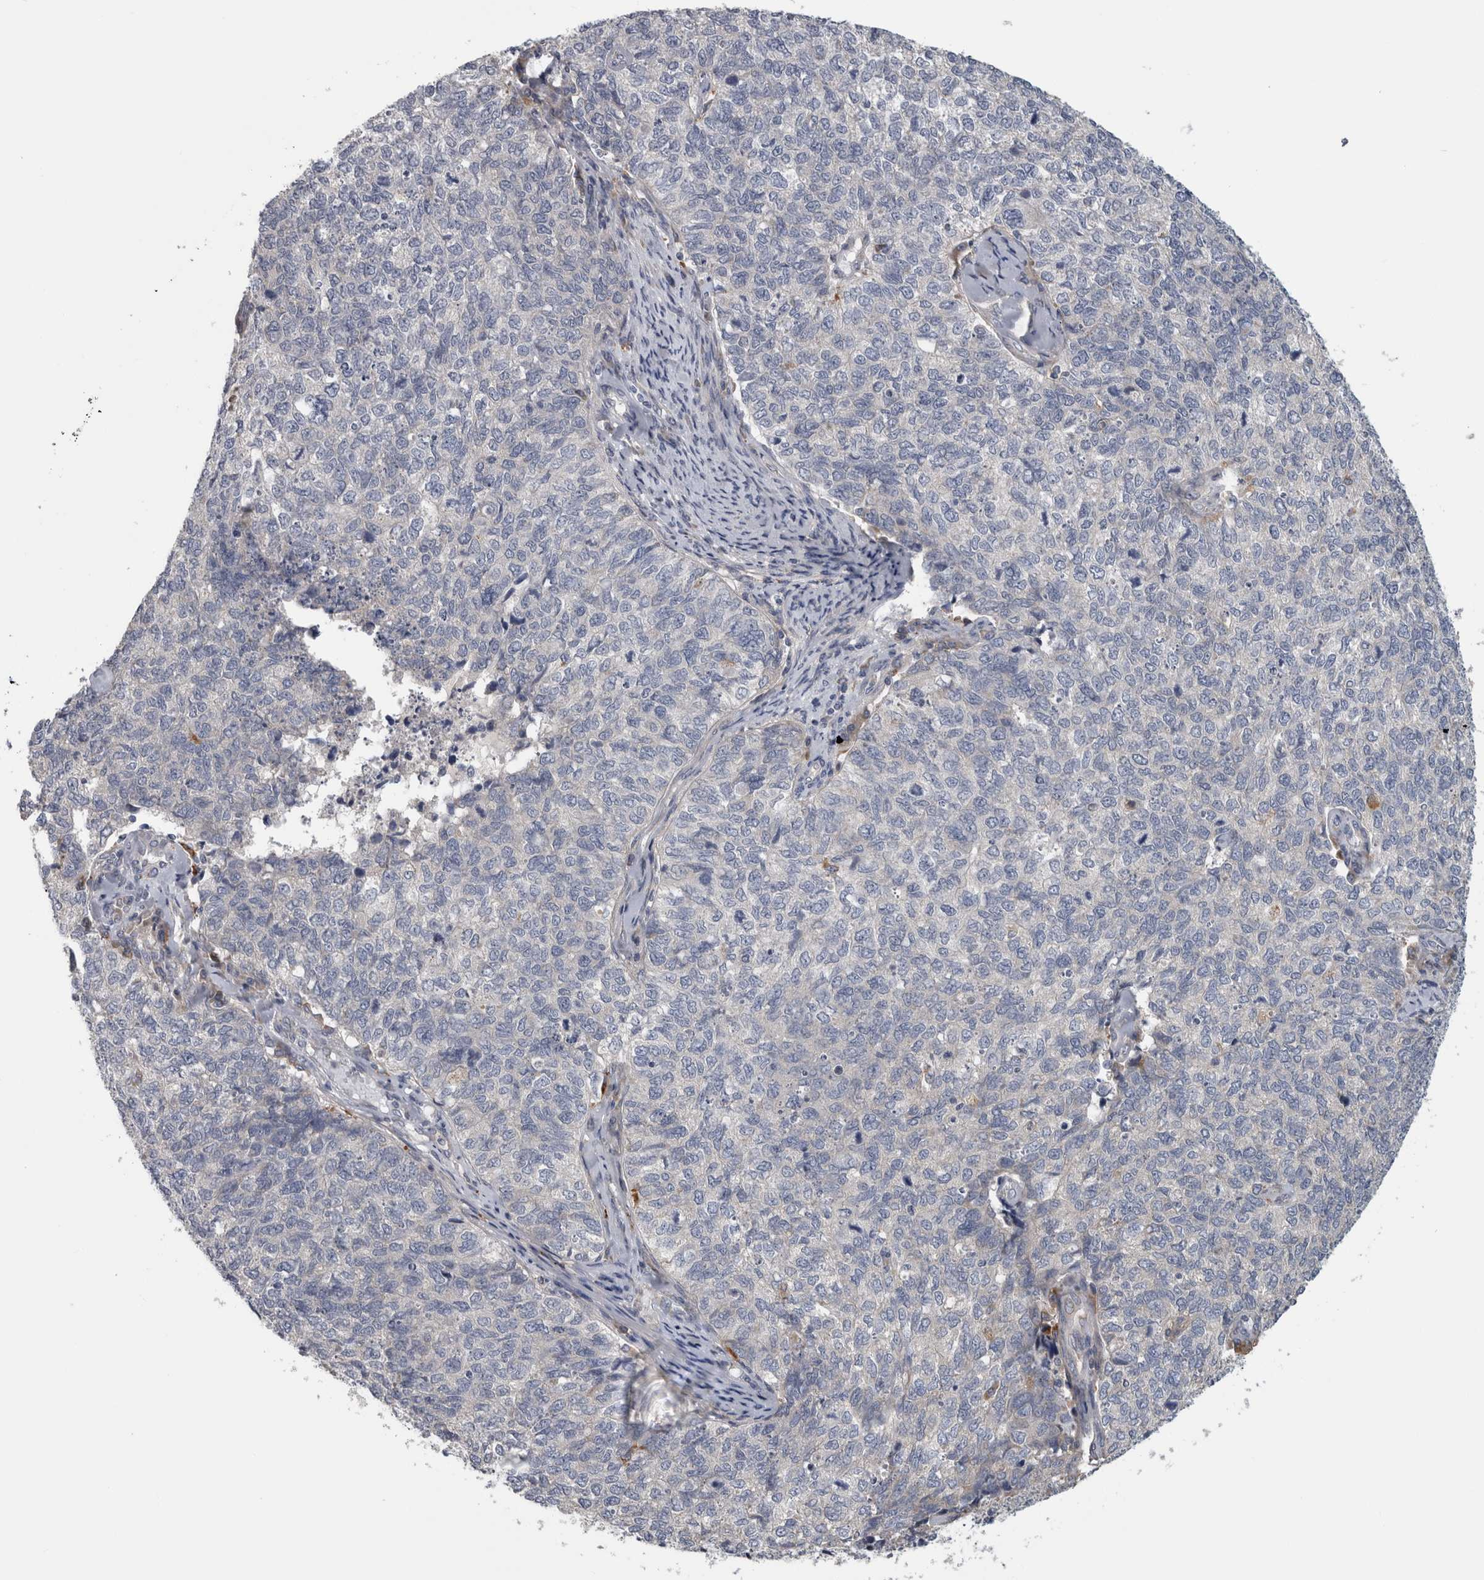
{"staining": {"intensity": "negative", "quantity": "none", "location": "none"}, "tissue": "cervical cancer", "cell_type": "Tumor cells", "image_type": "cancer", "snomed": [{"axis": "morphology", "description": "Squamous cell carcinoma, NOS"}, {"axis": "topography", "description": "Cervix"}], "caption": "Tumor cells show no significant protein expression in cervical cancer (squamous cell carcinoma). The staining was performed using DAB to visualize the protein expression in brown, while the nuclei were stained in blue with hematoxylin (Magnification: 20x).", "gene": "ATXN2", "patient": {"sex": "female", "age": 63}}